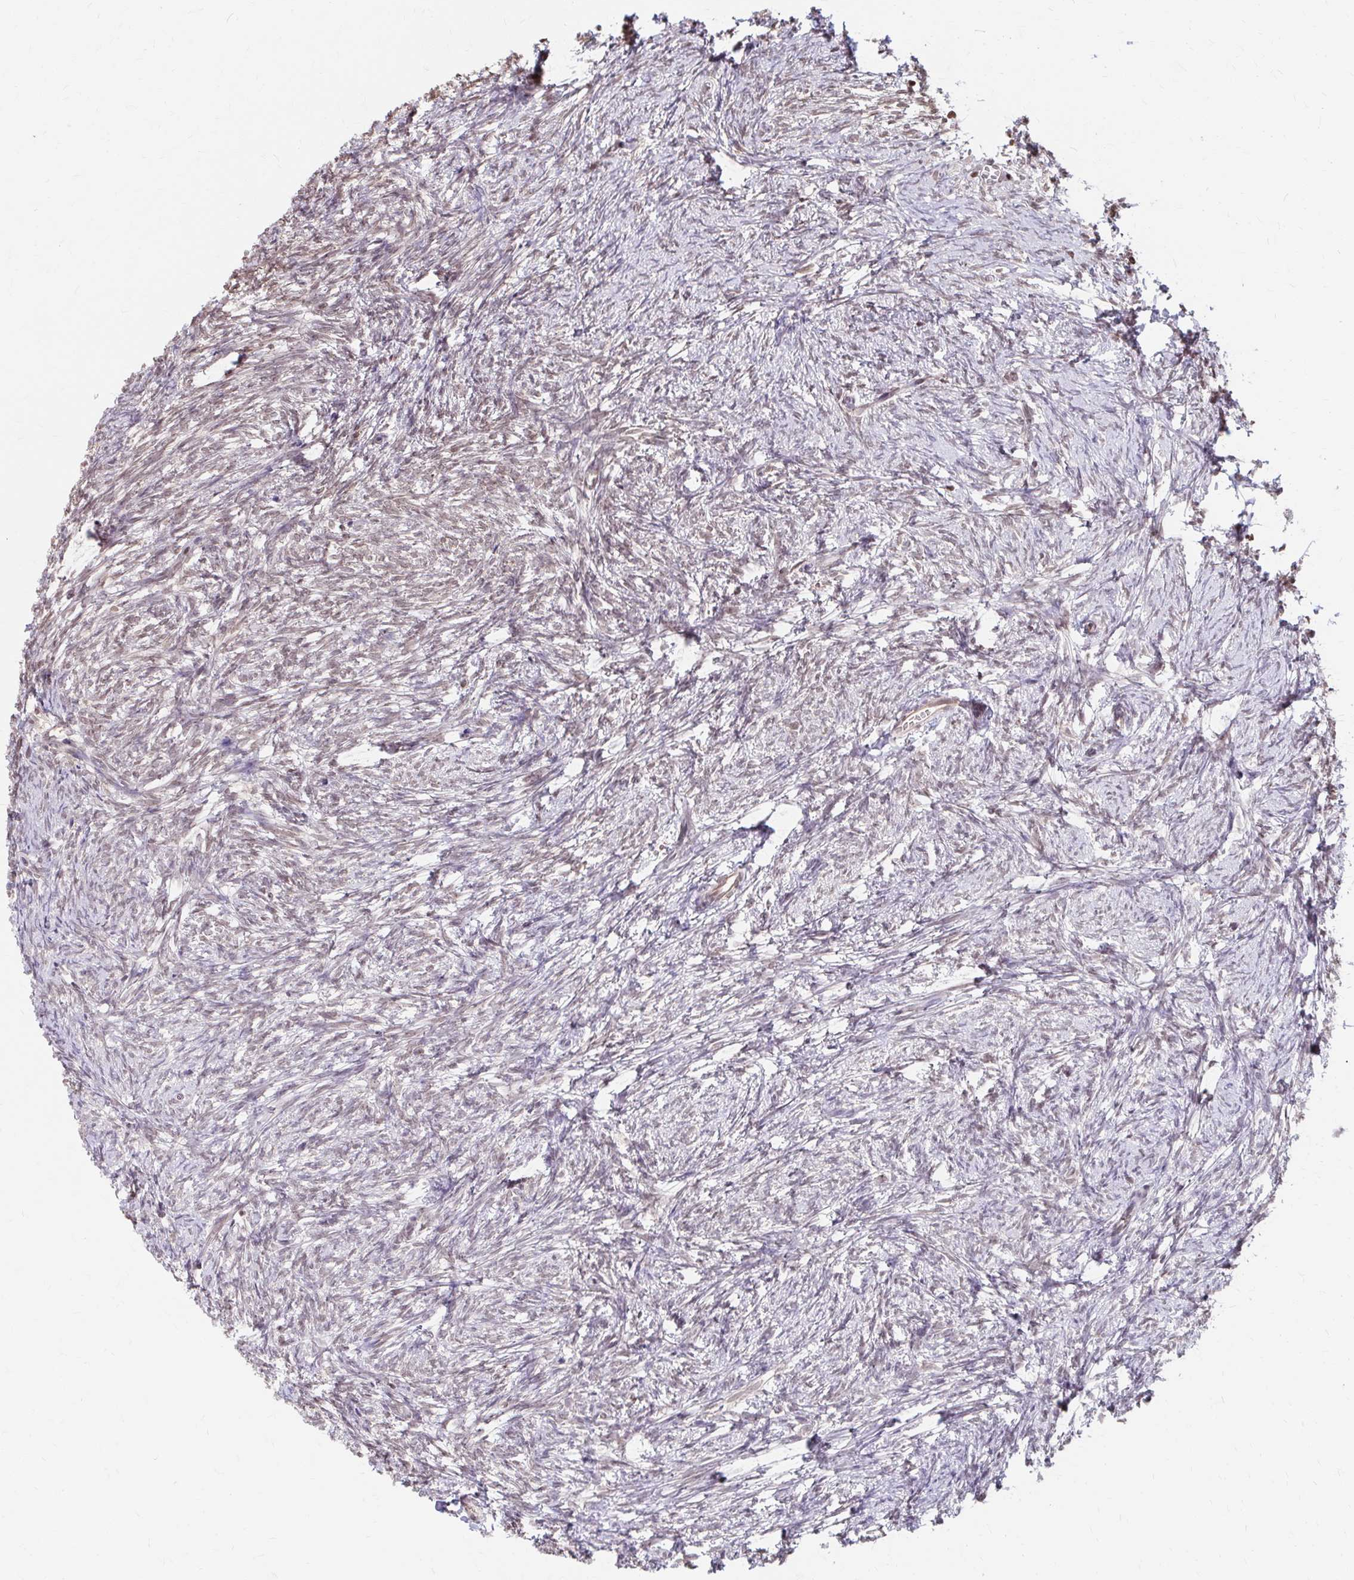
{"staining": {"intensity": "moderate", "quantity": "25%-75%", "location": "cytoplasmic/membranous"}, "tissue": "ovary", "cell_type": "Follicle cells", "image_type": "normal", "snomed": [{"axis": "morphology", "description": "Normal tissue, NOS"}, {"axis": "topography", "description": "Ovary"}], "caption": "Immunohistochemical staining of normal ovary demonstrates 25%-75% levels of moderate cytoplasmic/membranous protein staining in approximately 25%-75% of follicle cells.", "gene": "ORC3", "patient": {"sex": "female", "age": 41}}